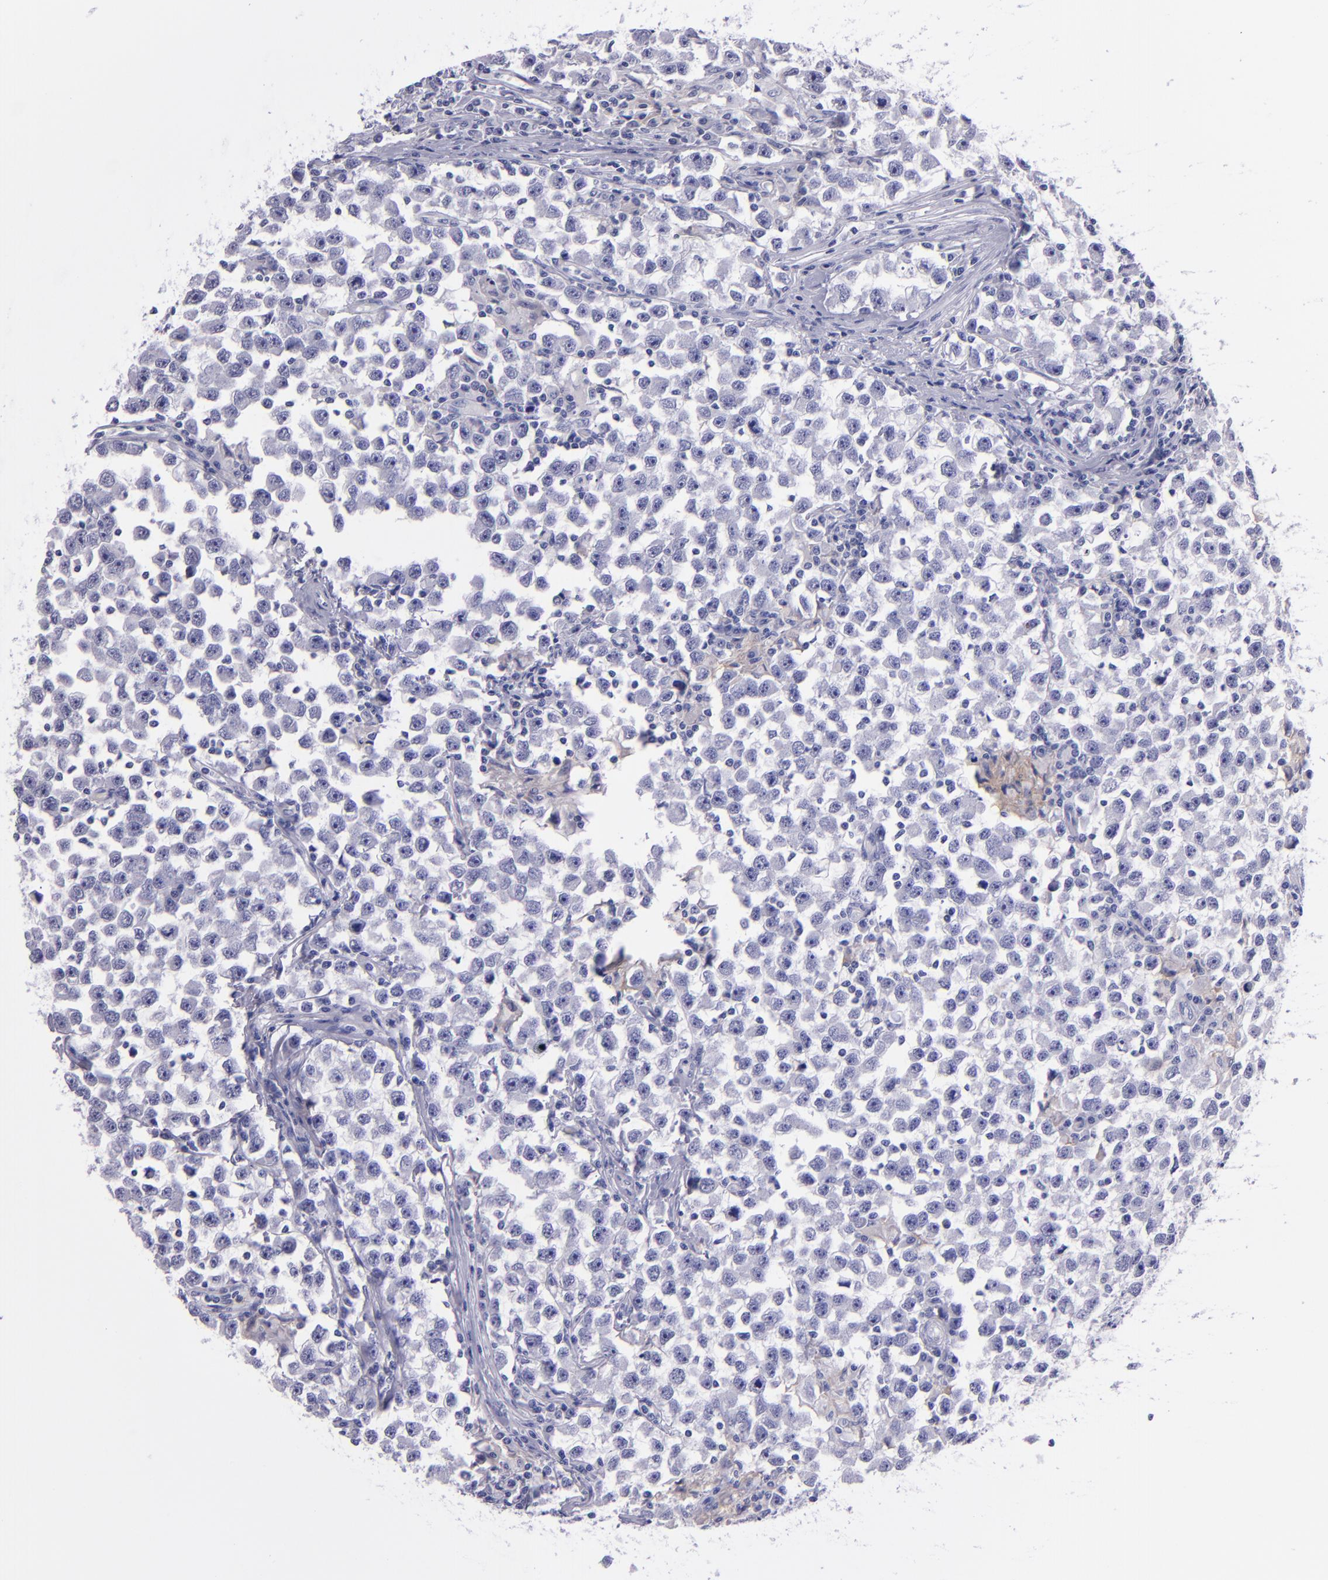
{"staining": {"intensity": "negative", "quantity": "none", "location": "none"}, "tissue": "testis cancer", "cell_type": "Tumor cells", "image_type": "cancer", "snomed": [{"axis": "morphology", "description": "Seminoma, NOS"}, {"axis": "topography", "description": "Testis"}], "caption": "The micrograph exhibits no staining of tumor cells in testis cancer (seminoma). (Brightfield microscopy of DAB (3,3'-diaminobenzidine) immunohistochemistry at high magnification).", "gene": "CR1", "patient": {"sex": "male", "age": 33}}